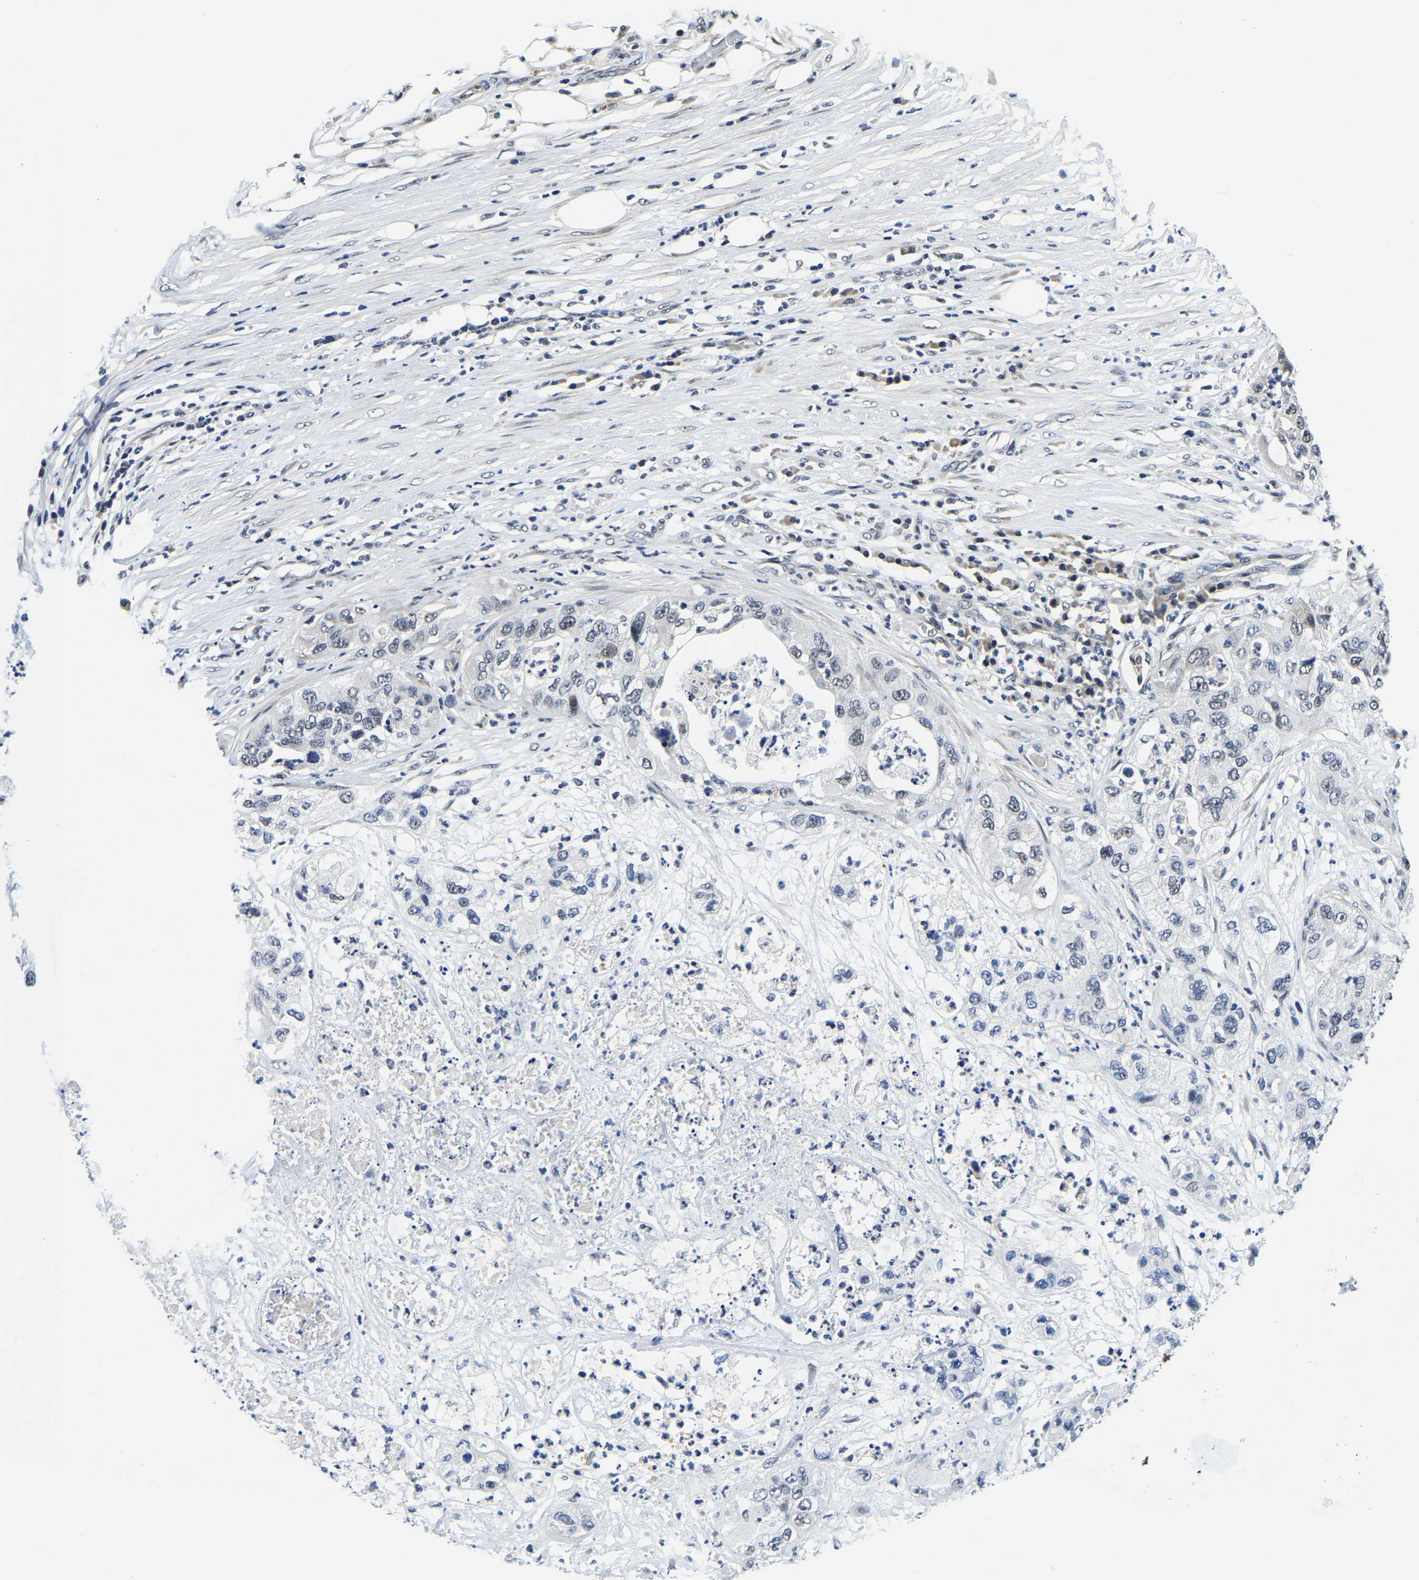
{"staining": {"intensity": "negative", "quantity": "none", "location": "none"}, "tissue": "pancreatic cancer", "cell_type": "Tumor cells", "image_type": "cancer", "snomed": [{"axis": "morphology", "description": "Adenocarcinoma, NOS"}, {"axis": "topography", "description": "Pancreas"}], "caption": "Immunohistochemistry photomicrograph of human pancreatic cancer stained for a protein (brown), which shows no staining in tumor cells.", "gene": "POLDIP3", "patient": {"sex": "female", "age": 78}}